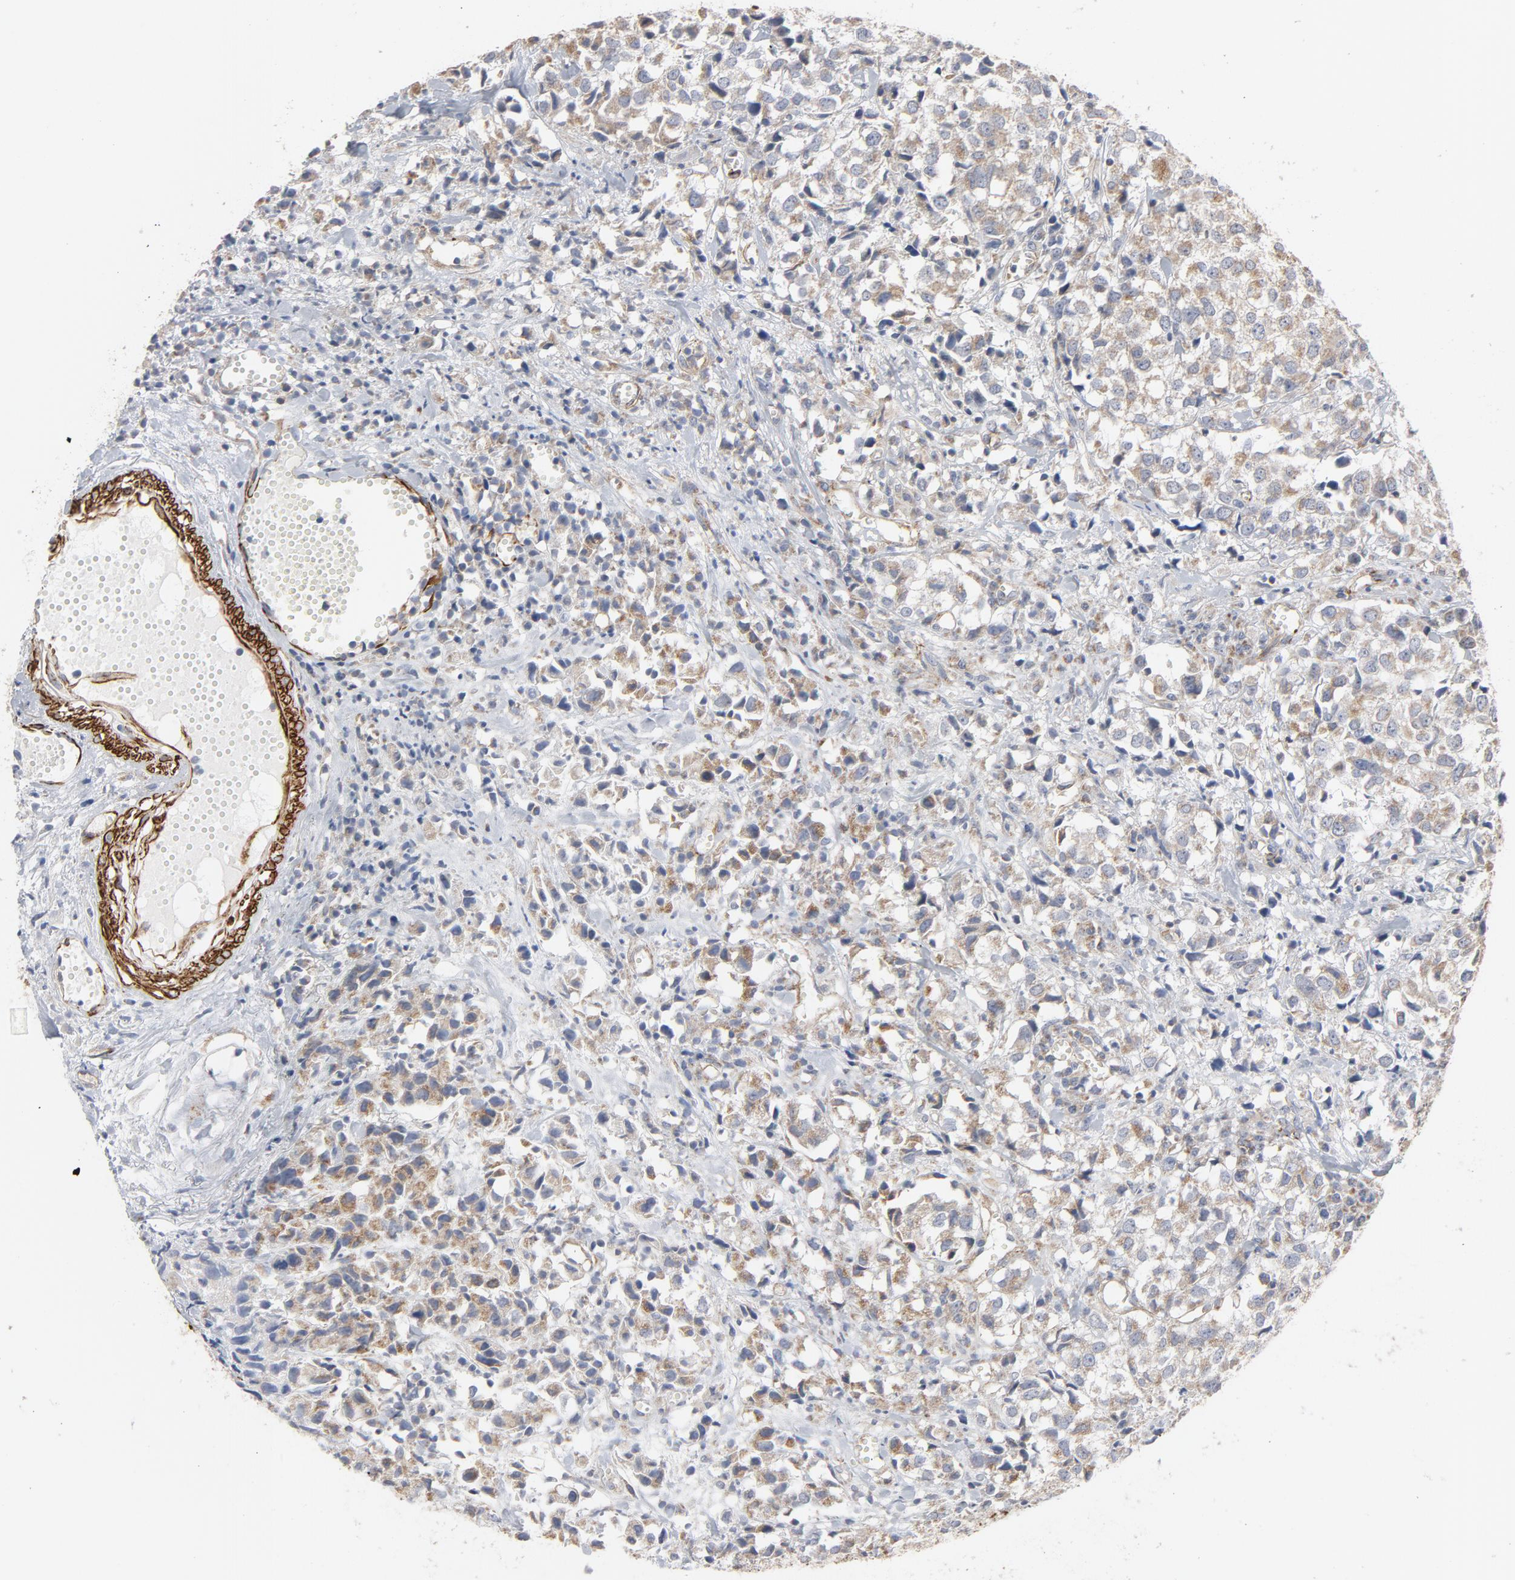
{"staining": {"intensity": "weak", "quantity": ">75%", "location": "cytoplasmic/membranous"}, "tissue": "urothelial cancer", "cell_type": "Tumor cells", "image_type": "cancer", "snomed": [{"axis": "morphology", "description": "Urothelial carcinoma, High grade"}, {"axis": "topography", "description": "Urinary bladder"}], "caption": "IHC of human high-grade urothelial carcinoma demonstrates low levels of weak cytoplasmic/membranous positivity in approximately >75% of tumor cells.", "gene": "GNG2", "patient": {"sex": "female", "age": 75}}